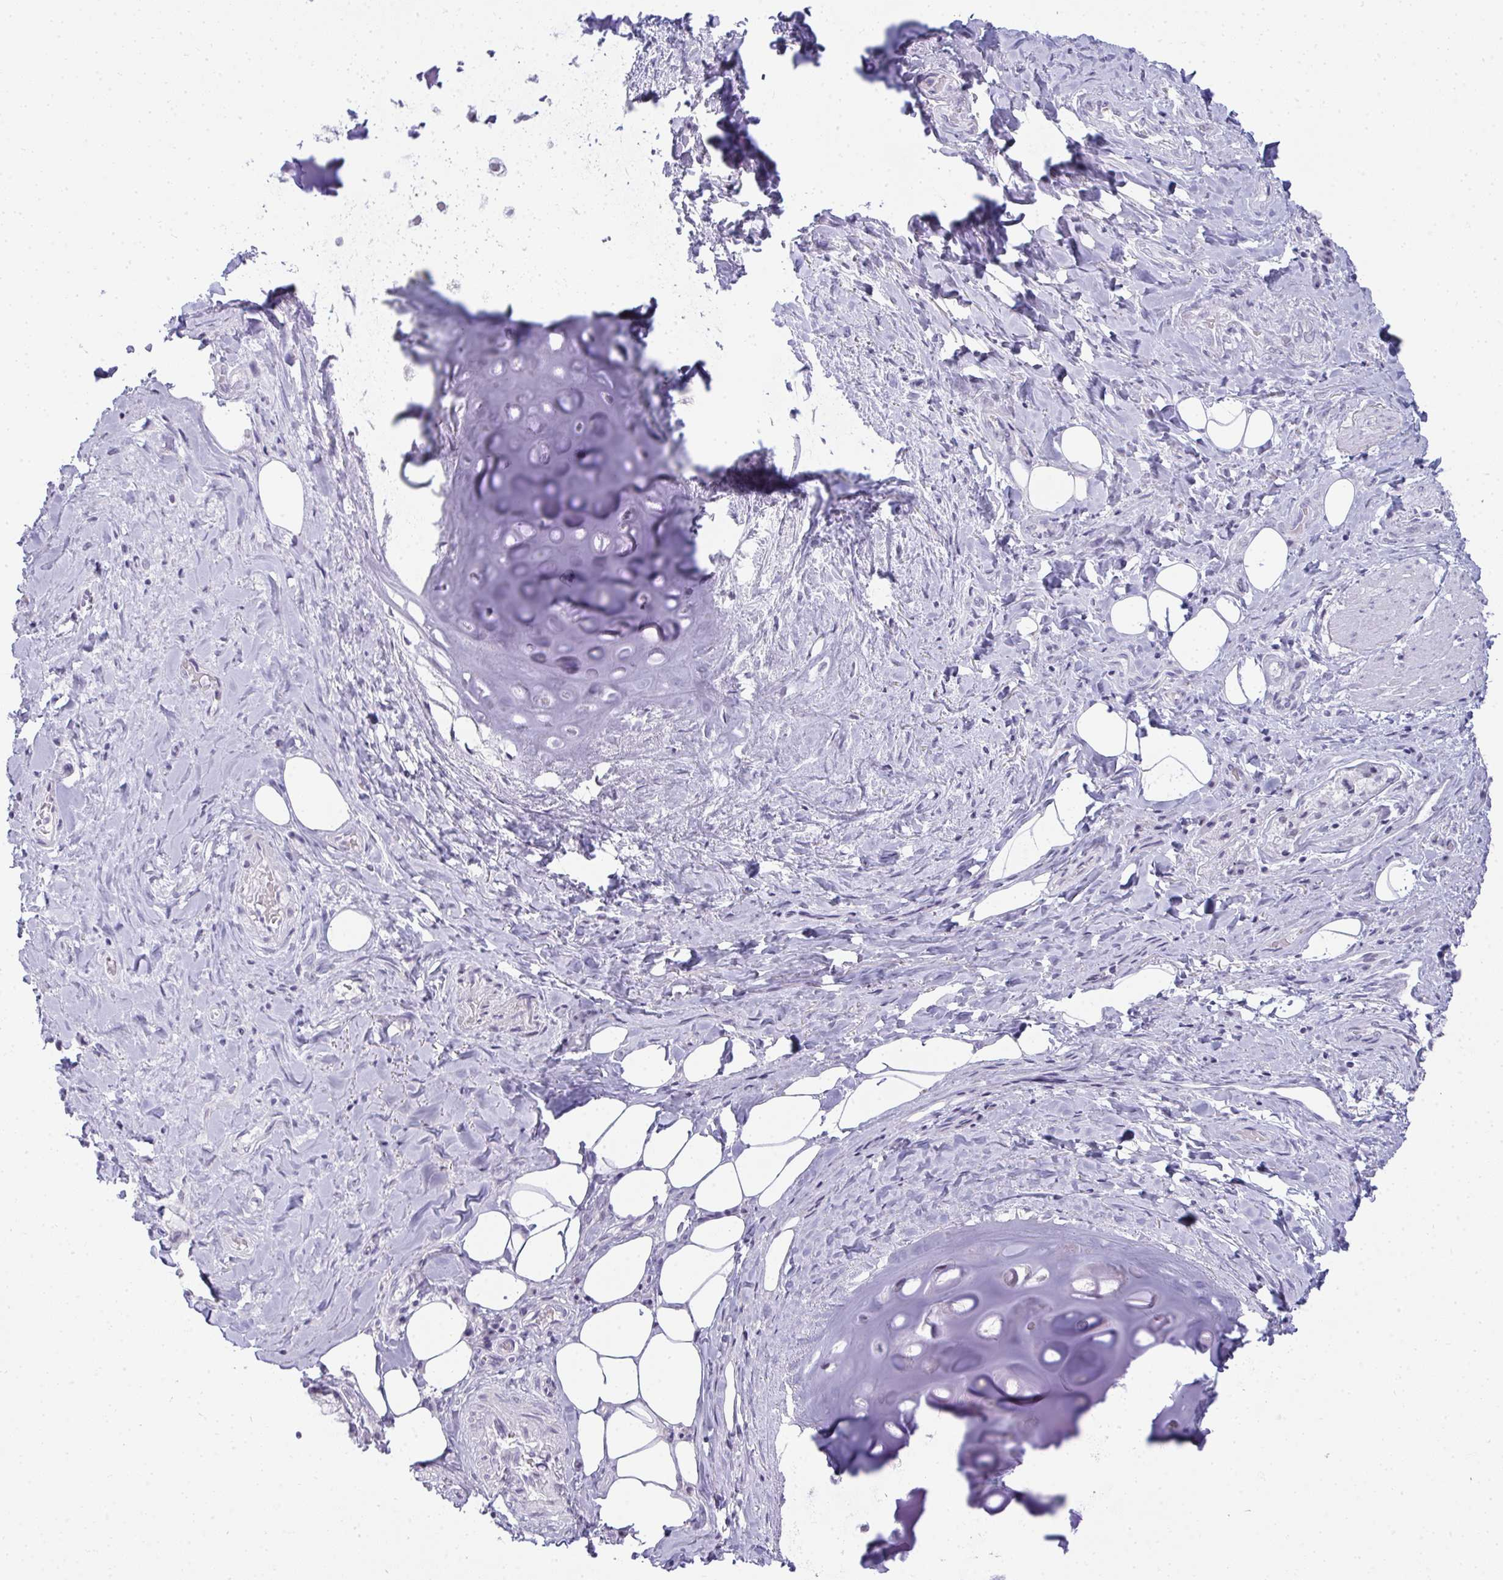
{"staining": {"intensity": "negative", "quantity": "none", "location": "none"}, "tissue": "adipose tissue", "cell_type": "Adipocytes", "image_type": "normal", "snomed": [{"axis": "morphology", "description": "Normal tissue, NOS"}, {"axis": "topography", "description": "Cartilage tissue"}, {"axis": "topography", "description": "Bronchus"}], "caption": "A high-resolution photomicrograph shows IHC staining of unremarkable adipose tissue, which shows no significant expression in adipocytes.", "gene": "PLA2G1B", "patient": {"sex": "male", "age": 64}}